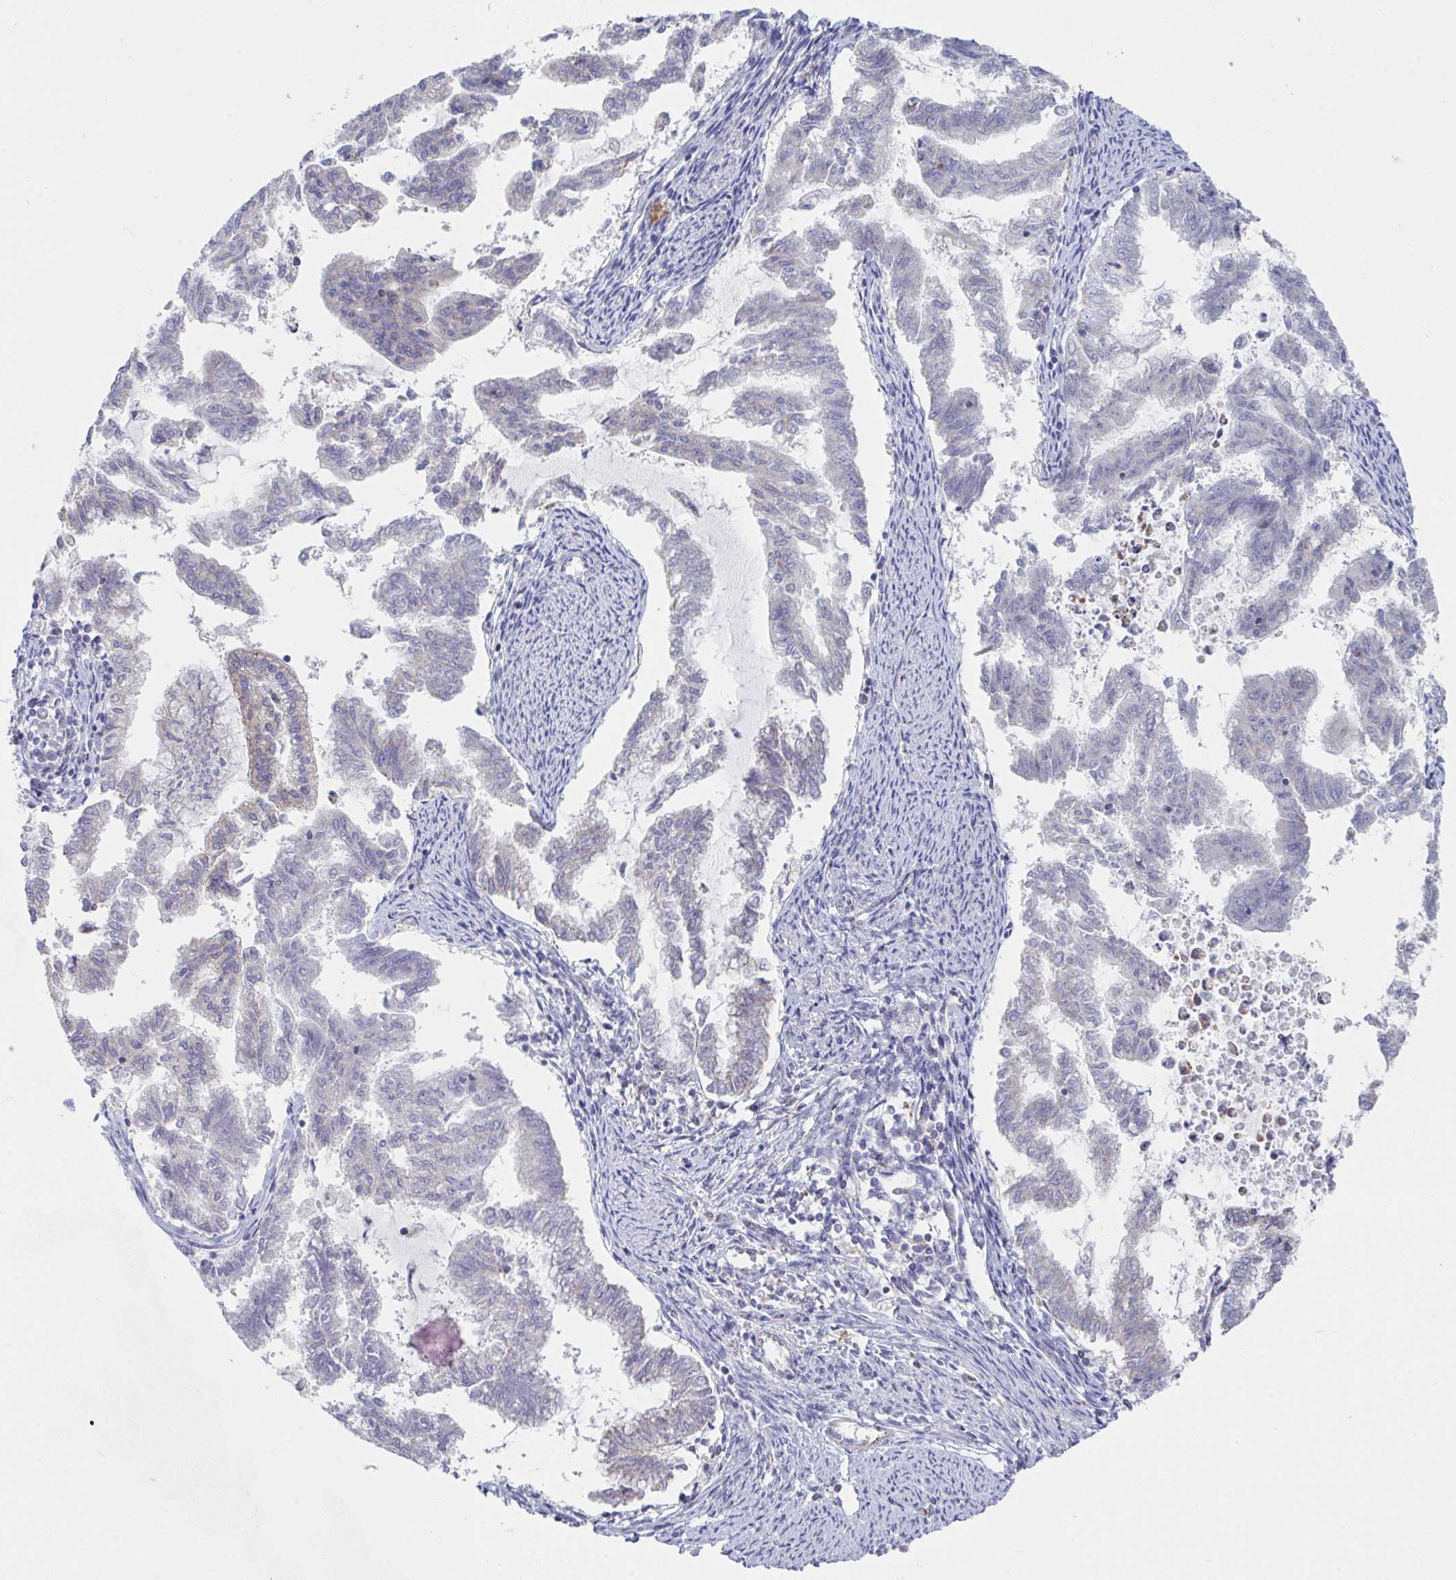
{"staining": {"intensity": "negative", "quantity": "none", "location": "none"}, "tissue": "endometrial cancer", "cell_type": "Tumor cells", "image_type": "cancer", "snomed": [{"axis": "morphology", "description": "Adenocarcinoma, NOS"}, {"axis": "topography", "description": "Endometrium"}], "caption": "A micrograph of human endometrial cancer (adenocarcinoma) is negative for staining in tumor cells.", "gene": "NDUFA7", "patient": {"sex": "female", "age": 79}}